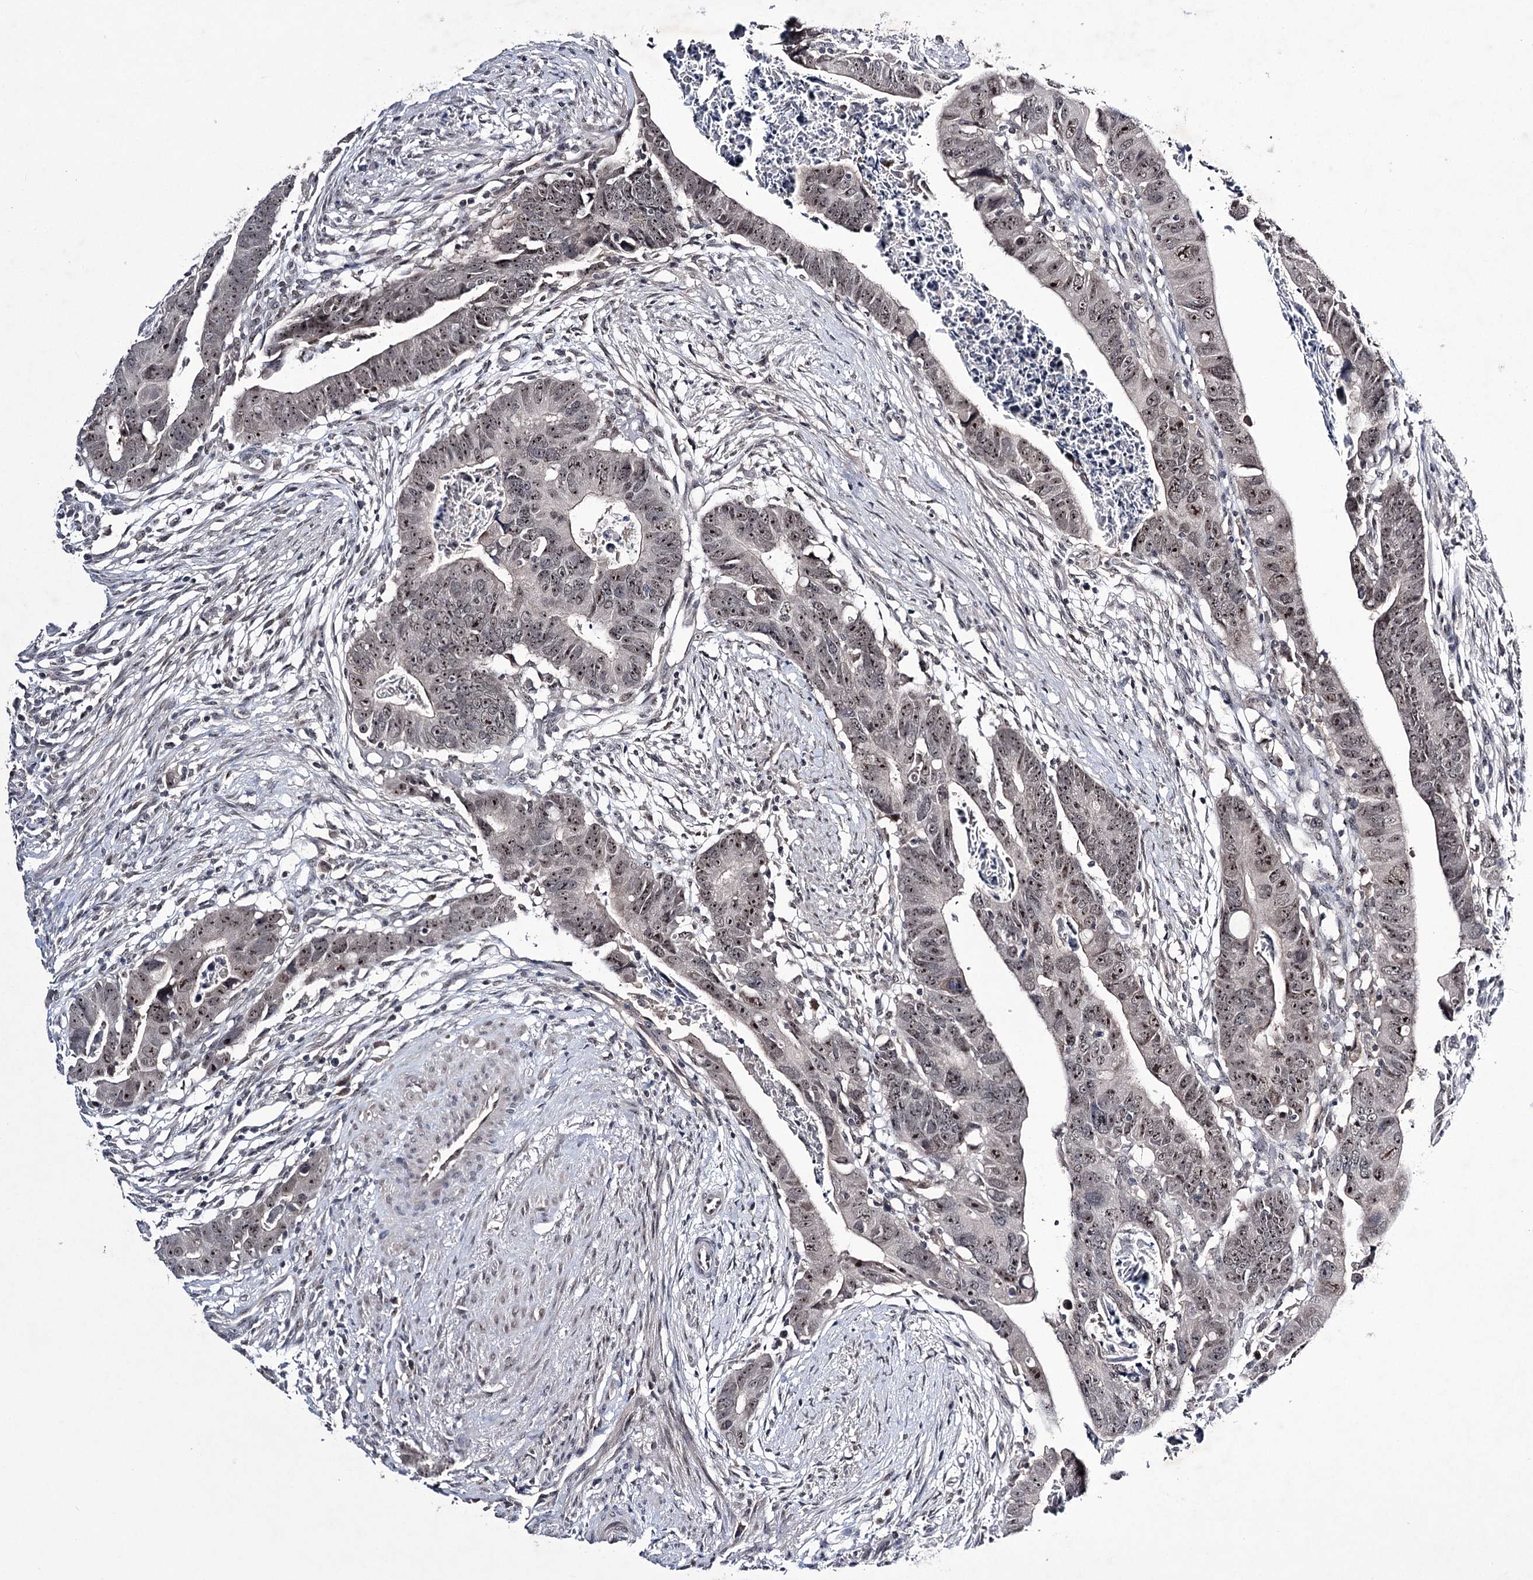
{"staining": {"intensity": "moderate", "quantity": ">75%", "location": "nuclear"}, "tissue": "colorectal cancer", "cell_type": "Tumor cells", "image_type": "cancer", "snomed": [{"axis": "morphology", "description": "Adenocarcinoma, NOS"}, {"axis": "topography", "description": "Rectum"}], "caption": "High-magnification brightfield microscopy of colorectal cancer stained with DAB (3,3'-diaminobenzidine) (brown) and counterstained with hematoxylin (blue). tumor cells exhibit moderate nuclear staining is identified in about>75% of cells. The staining is performed using DAB (3,3'-diaminobenzidine) brown chromogen to label protein expression. The nuclei are counter-stained blue using hematoxylin.", "gene": "VGLL4", "patient": {"sex": "female", "age": 65}}